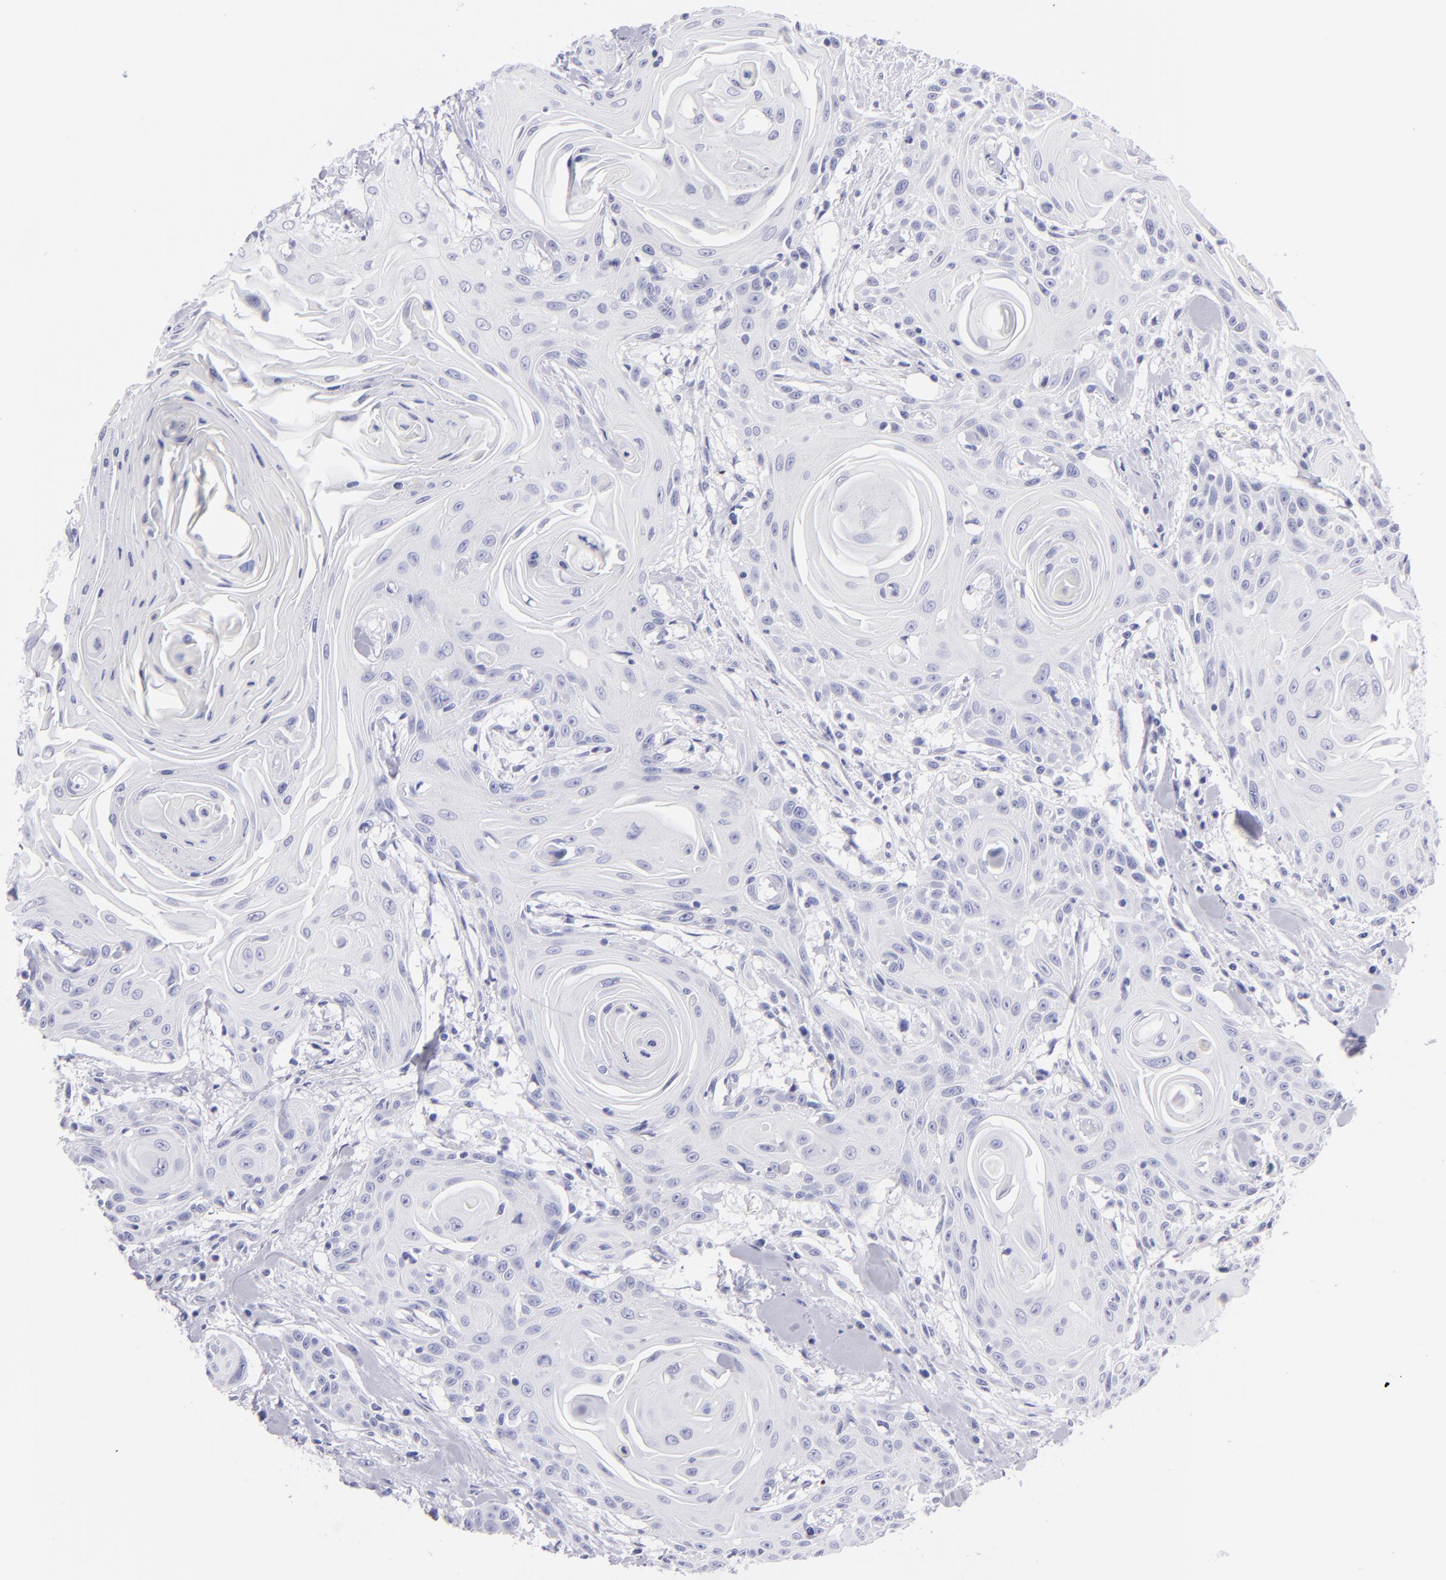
{"staining": {"intensity": "negative", "quantity": "none", "location": "none"}, "tissue": "head and neck cancer", "cell_type": "Tumor cells", "image_type": "cancer", "snomed": [{"axis": "morphology", "description": "Squamous cell carcinoma, NOS"}, {"axis": "morphology", "description": "Squamous cell carcinoma, metastatic, NOS"}, {"axis": "topography", "description": "Lymph node"}, {"axis": "topography", "description": "Salivary gland"}, {"axis": "topography", "description": "Head-Neck"}], "caption": "There is no significant expression in tumor cells of head and neck cancer (squamous cell carcinoma). (DAB IHC visualized using brightfield microscopy, high magnification).", "gene": "PRPH", "patient": {"sex": "female", "age": 74}}